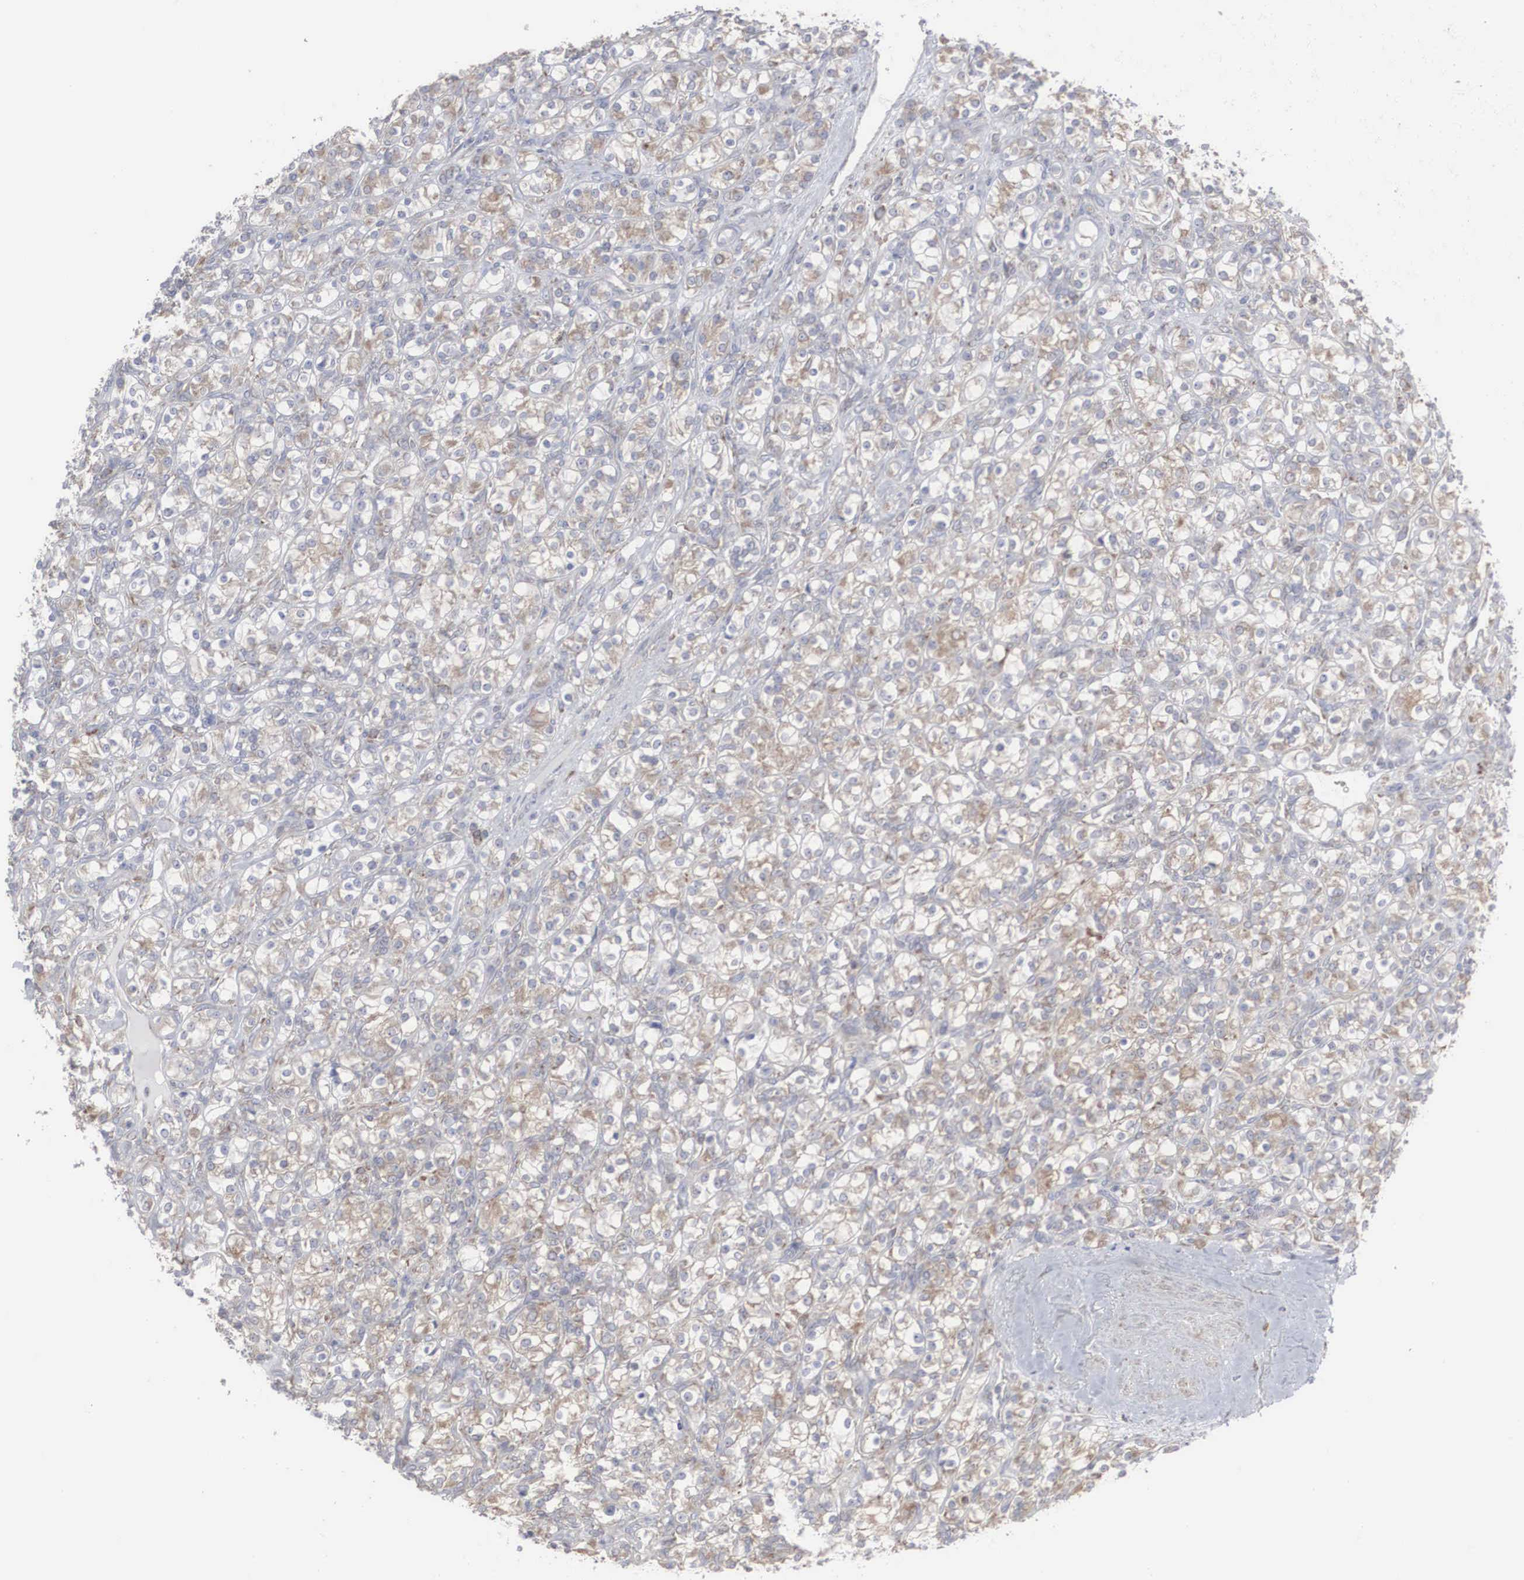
{"staining": {"intensity": "weak", "quantity": "25%-75%", "location": "cytoplasmic/membranous"}, "tissue": "renal cancer", "cell_type": "Tumor cells", "image_type": "cancer", "snomed": [{"axis": "morphology", "description": "Adenocarcinoma, NOS"}, {"axis": "topography", "description": "Kidney"}], "caption": "Tumor cells reveal low levels of weak cytoplasmic/membranous expression in about 25%-75% of cells in human renal cancer.", "gene": "MIA2", "patient": {"sex": "male", "age": 77}}